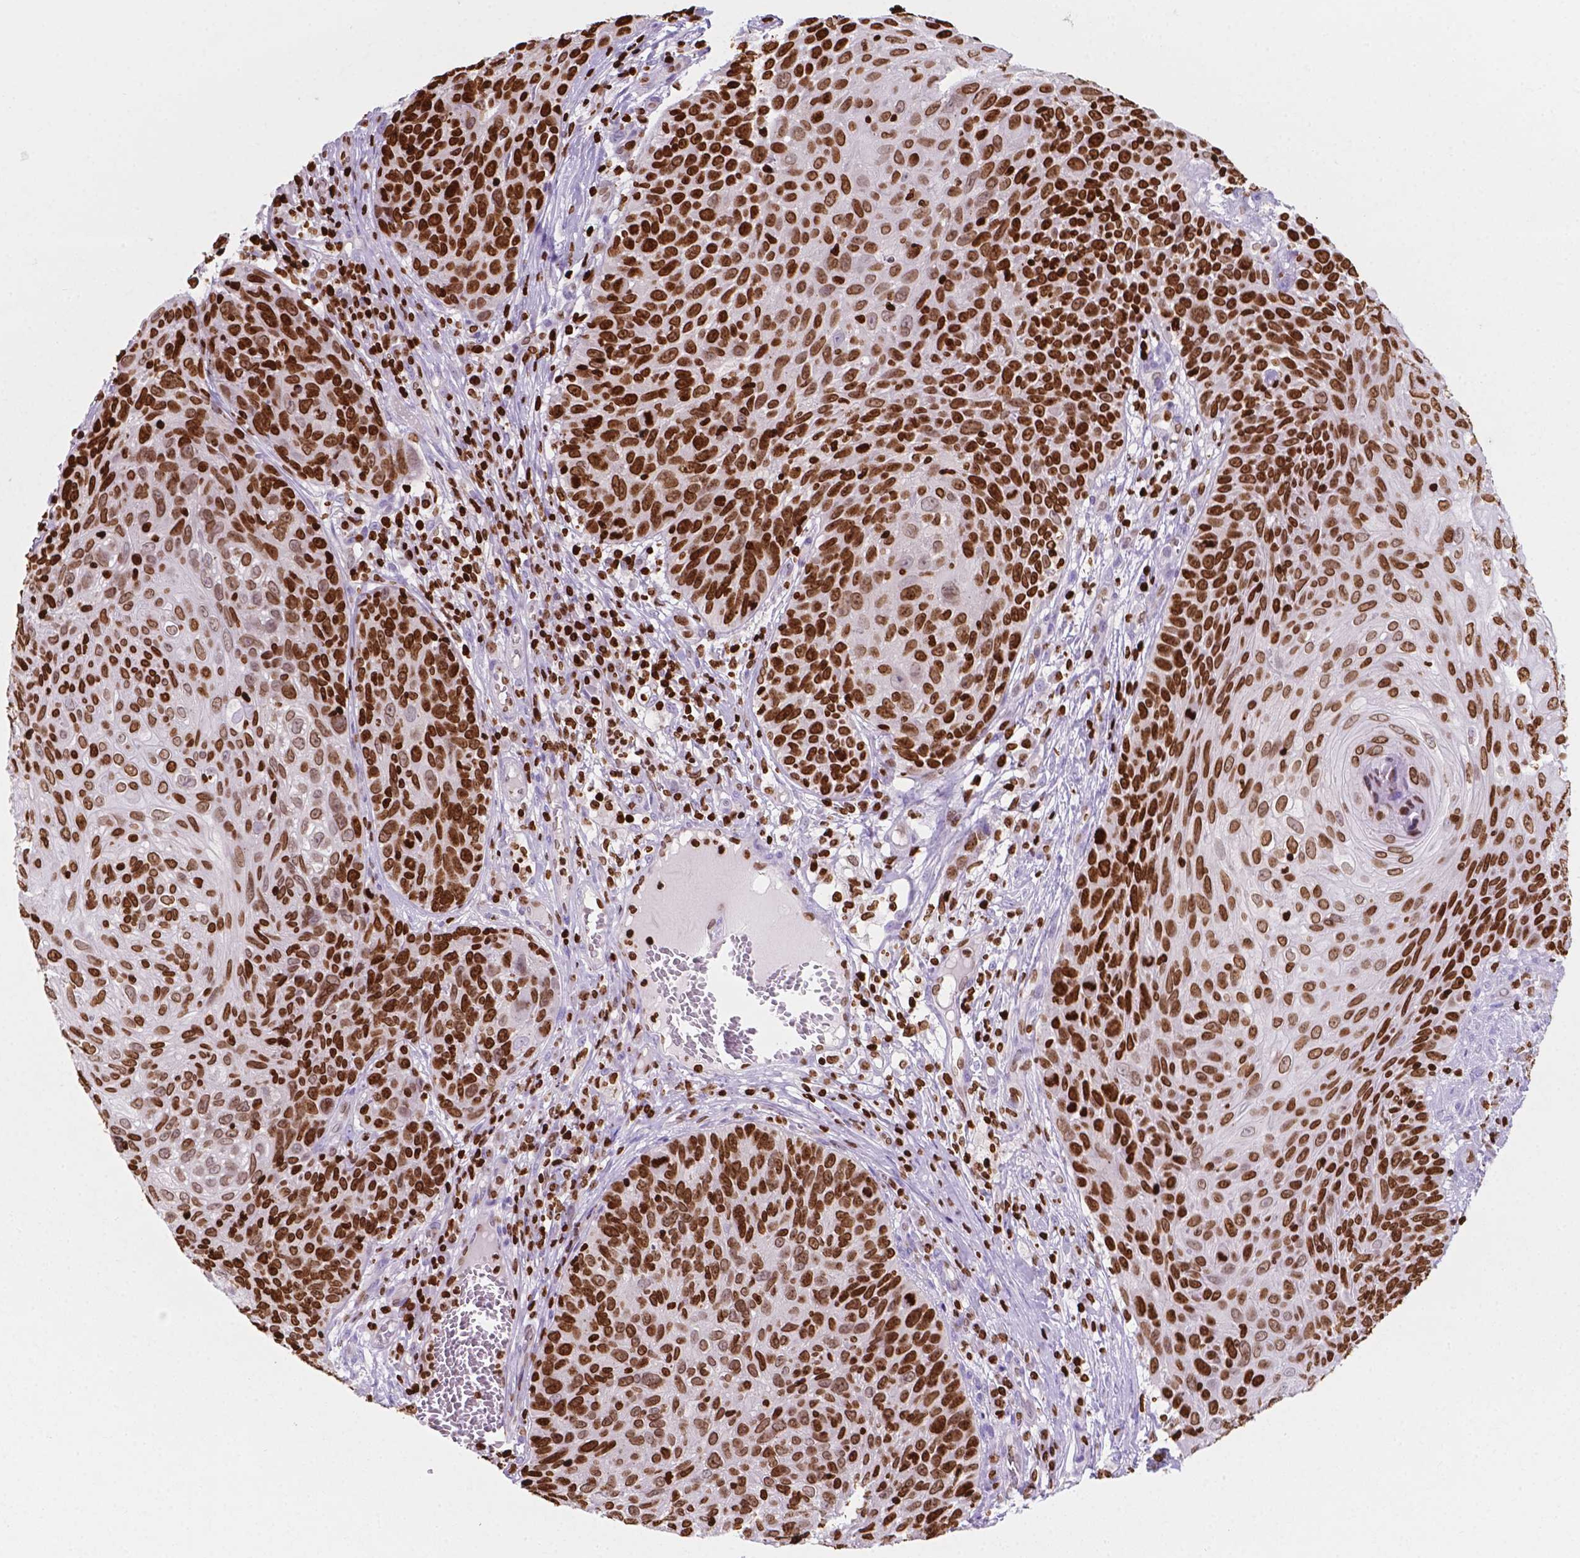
{"staining": {"intensity": "strong", "quantity": ">75%", "location": "nuclear"}, "tissue": "skin cancer", "cell_type": "Tumor cells", "image_type": "cancer", "snomed": [{"axis": "morphology", "description": "Squamous cell carcinoma, NOS"}, {"axis": "topography", "description": "Skin"}], "caption": "Human skin cancer (squamous cell carcinoma) stained with a protein marker displays strong staining in tumor cells.", "gene": "CBY3", "patient": {"sex": "male", "age": 92}}